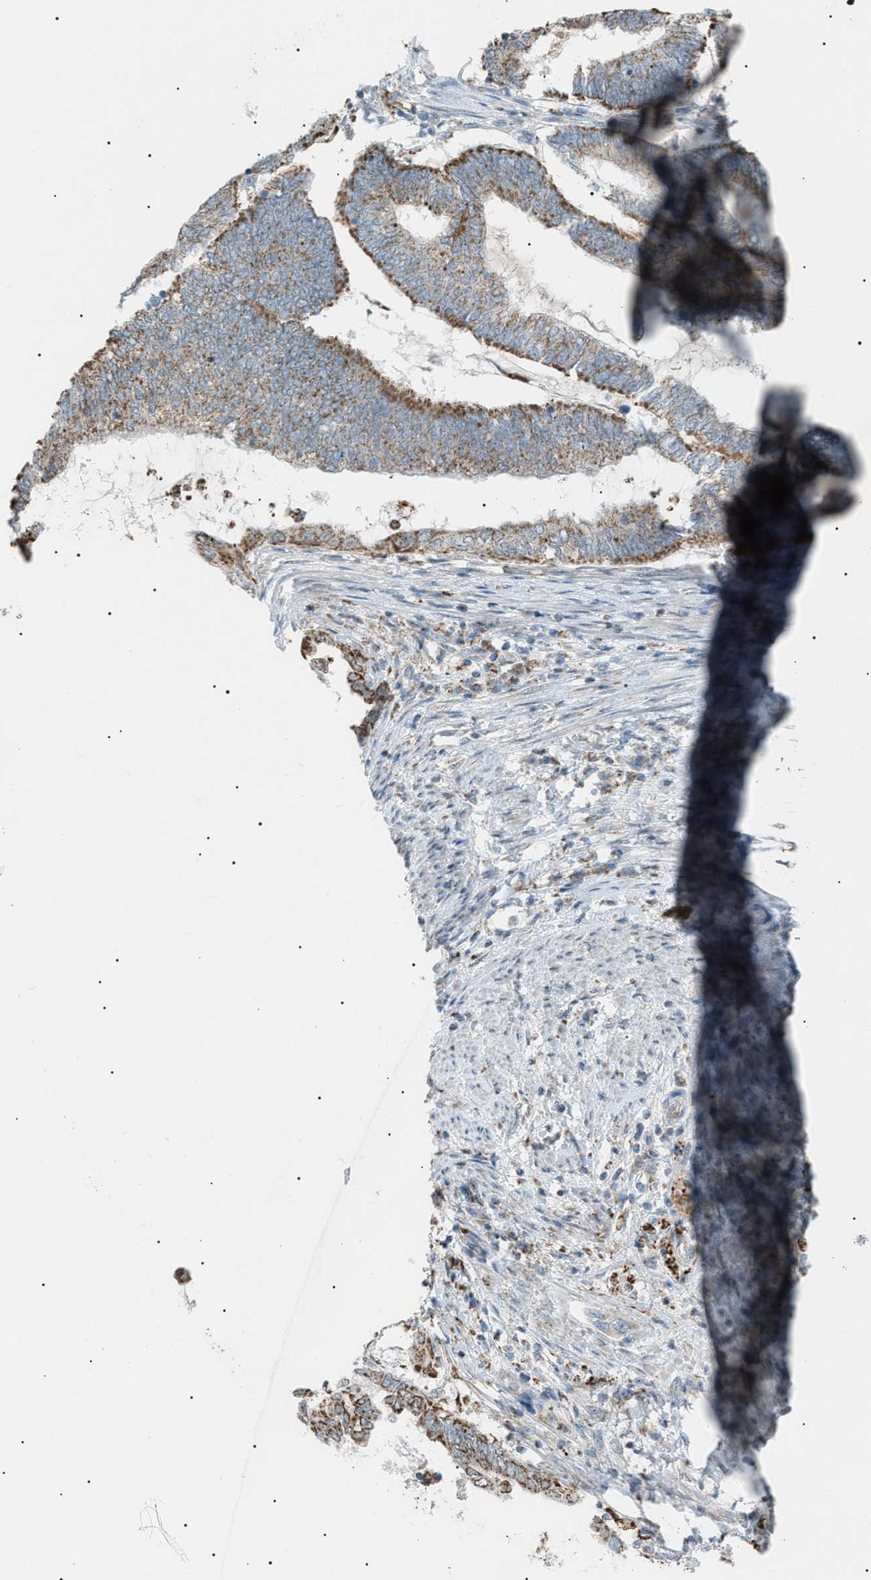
{"staining": {"intensity": "moderate", "quantity": ">75%", "location": "cytoplasmic/membranous"}, "tissue": "endometrial cancer", "cell_type": "Tumor cells", "image_type": "cancer", "snomed": [{"axis": "morphology", "description": "Adenocarcinoma, NOS"}, {"axis": "topography", "description": "Uterus"}, {"axis": "topography", "description": "Endometrium"}], "caption": "A histopathology image of endometrial cancer stained for a protein demonstrates moderate cytoplasmic/membranous brown staining in tumor cells.", "gene": "ZNF516", "patient": {"sex": "female", "age": 70}}